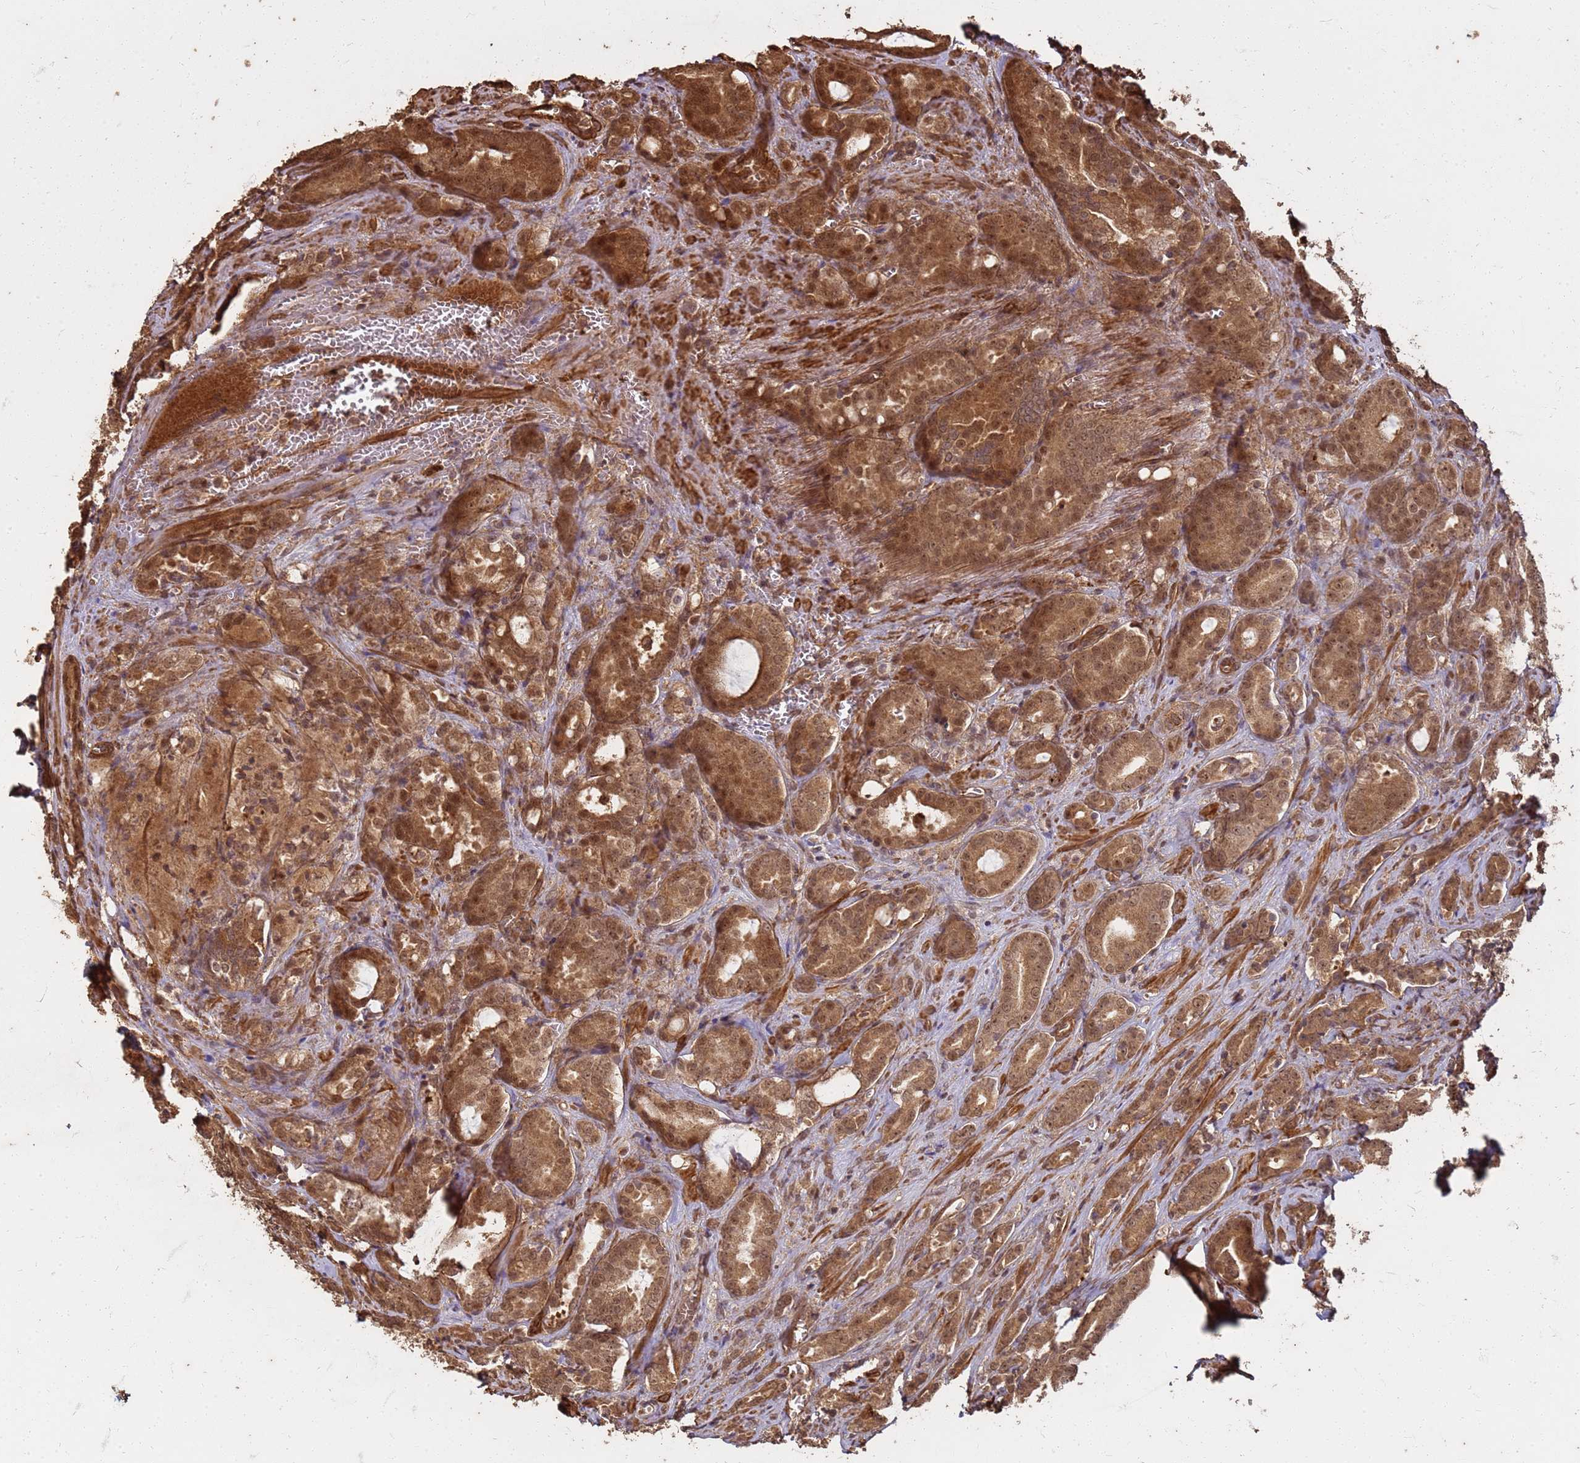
{"staining": {"intensity": "moderate", "quantity": ">75%", "location": "cytoplasmic/membranous,nuclear"}, "tissue": "prostate cancer", "cell_type": "Tumor cells", "image_type": "cancer", "snomed": [{"axis": "morphology", "description": "Adenocarcinoma, High grade"}, {"axis": "topography", "description": "Prostate"}], "caption": "Immunohistochemical staining of human prostate adenocarcinoma (high-grade) shows medium levels of moderate cytoplasmic/membranous and nuclear protein staining in about >75% of tumor cells. Using DAB (3,3'-diaminobenzidine) (brown) and hematoxylin (blue) stains, captured at high magnification using brightfield microscopy.", "gene": "KIF26A", "patient": {"sex": "male", "age": 72}}